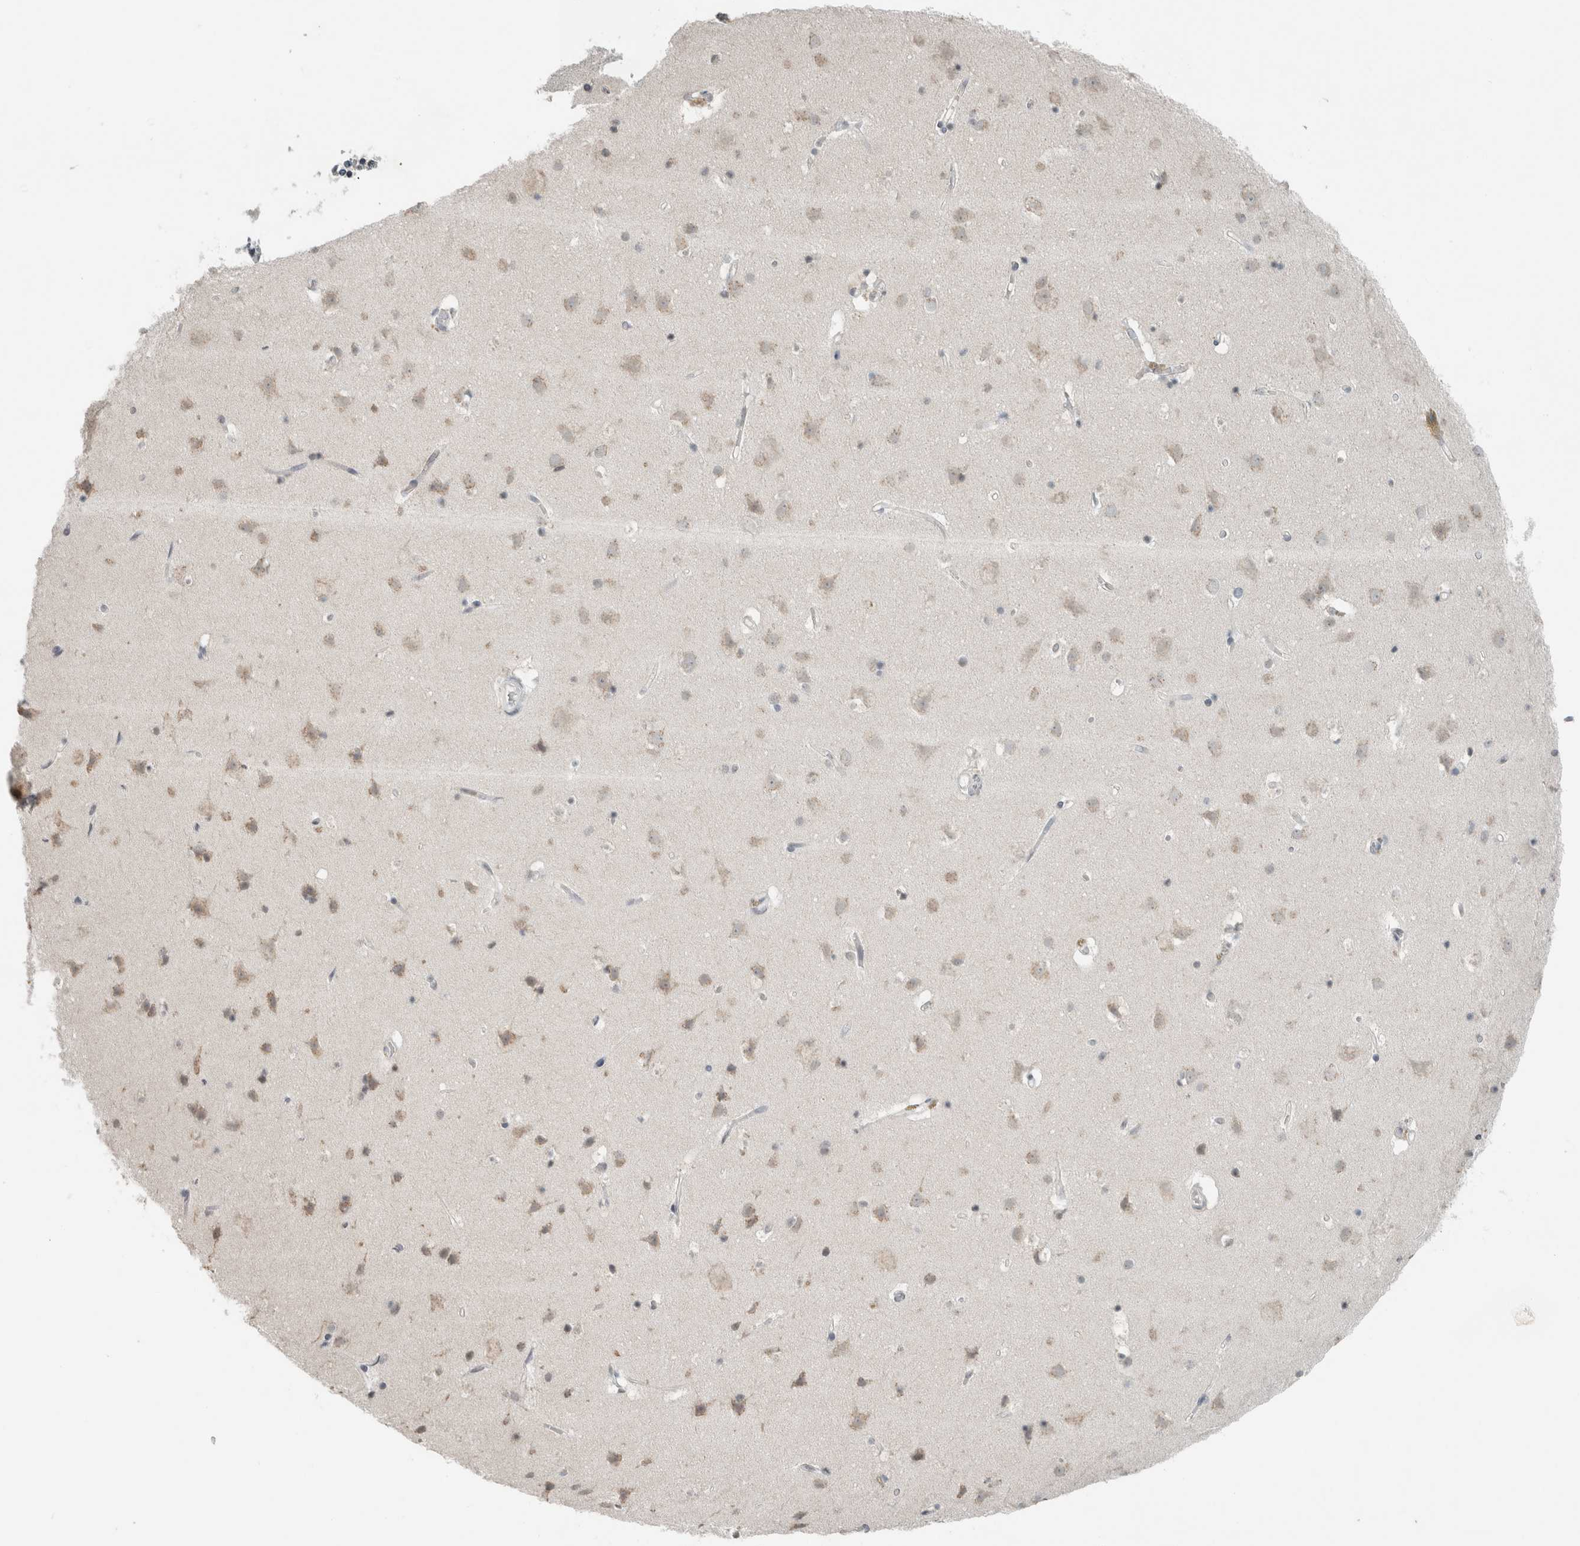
{"staining": {"intensity": "negative", "quantity": "none", "location": "none"}, "tissue": "cerebral cortex", "cell_type": "Endothelial cells", "image_type": "normal", "snomed": [{"axis": "morphology", "description": "Normal tissue, NOS"}, {"axis": "topography", "description": "Cerebral cortex"}], "caption": "Immunohistochemistry of normal human cerebral cortex shows no expression in endothelial cells.", "gene": "TRIT1", "patient": {"sex": "male", "age": 54}}